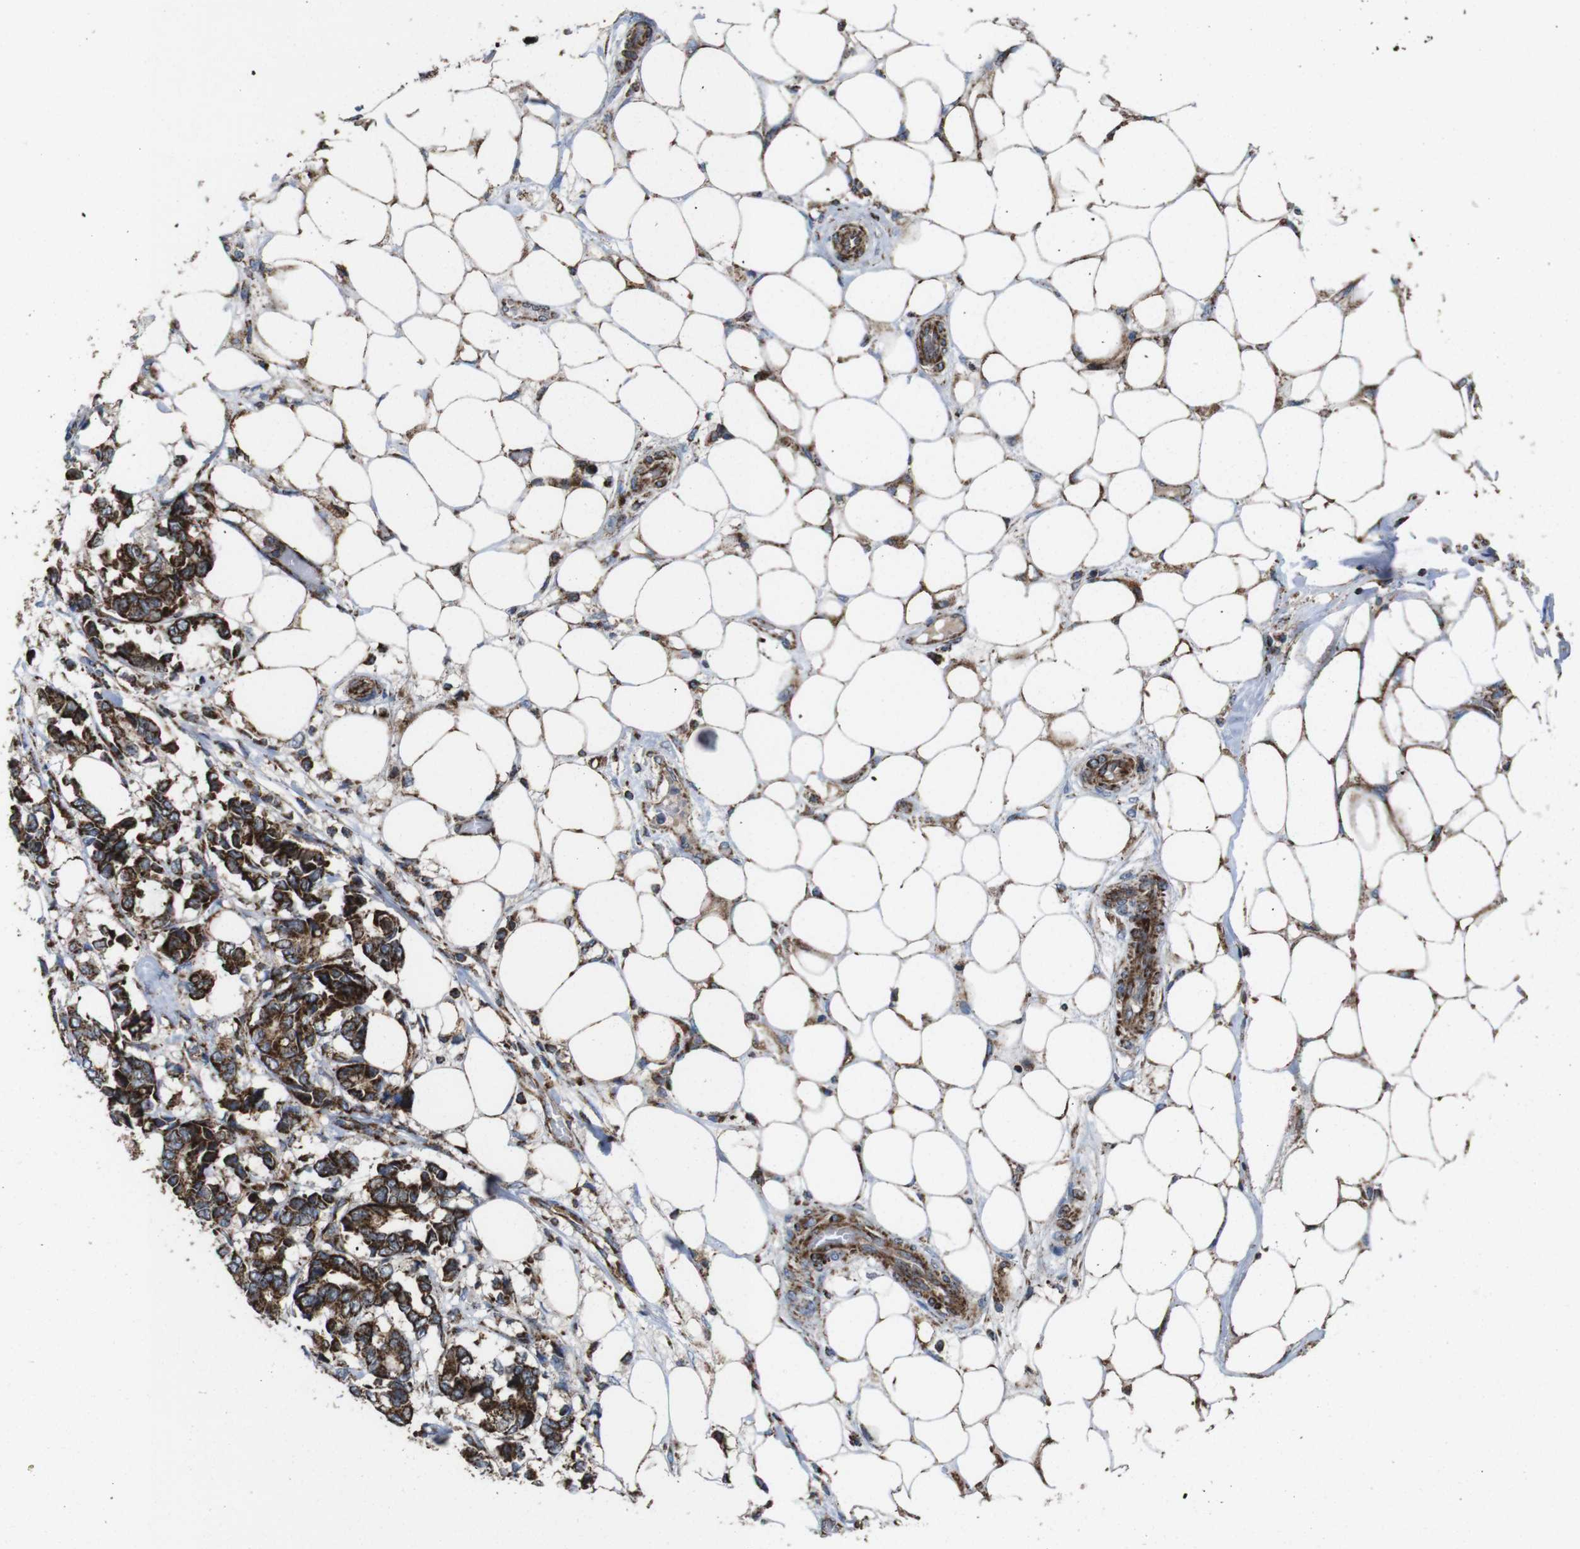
{"staining": {"intensity": "strong", "quantity": "25%-75%", "location": "cytoplasmic/membranous"}, "tissue": "breast cancer", "cell_type": "Tumor cells", "image_type": "cancer", "snomed": [{"axis": "morphology", "description": "Duct carcinoma"}, {"axis": "topography", "description": "Breast"}], "caption": "Breast cancer (invasive ductal carcinoma) stained with a protein marker displays strong staining in tumor cells.", "gene": "HK1", "patient": {"sex": "female", "age": 87}}